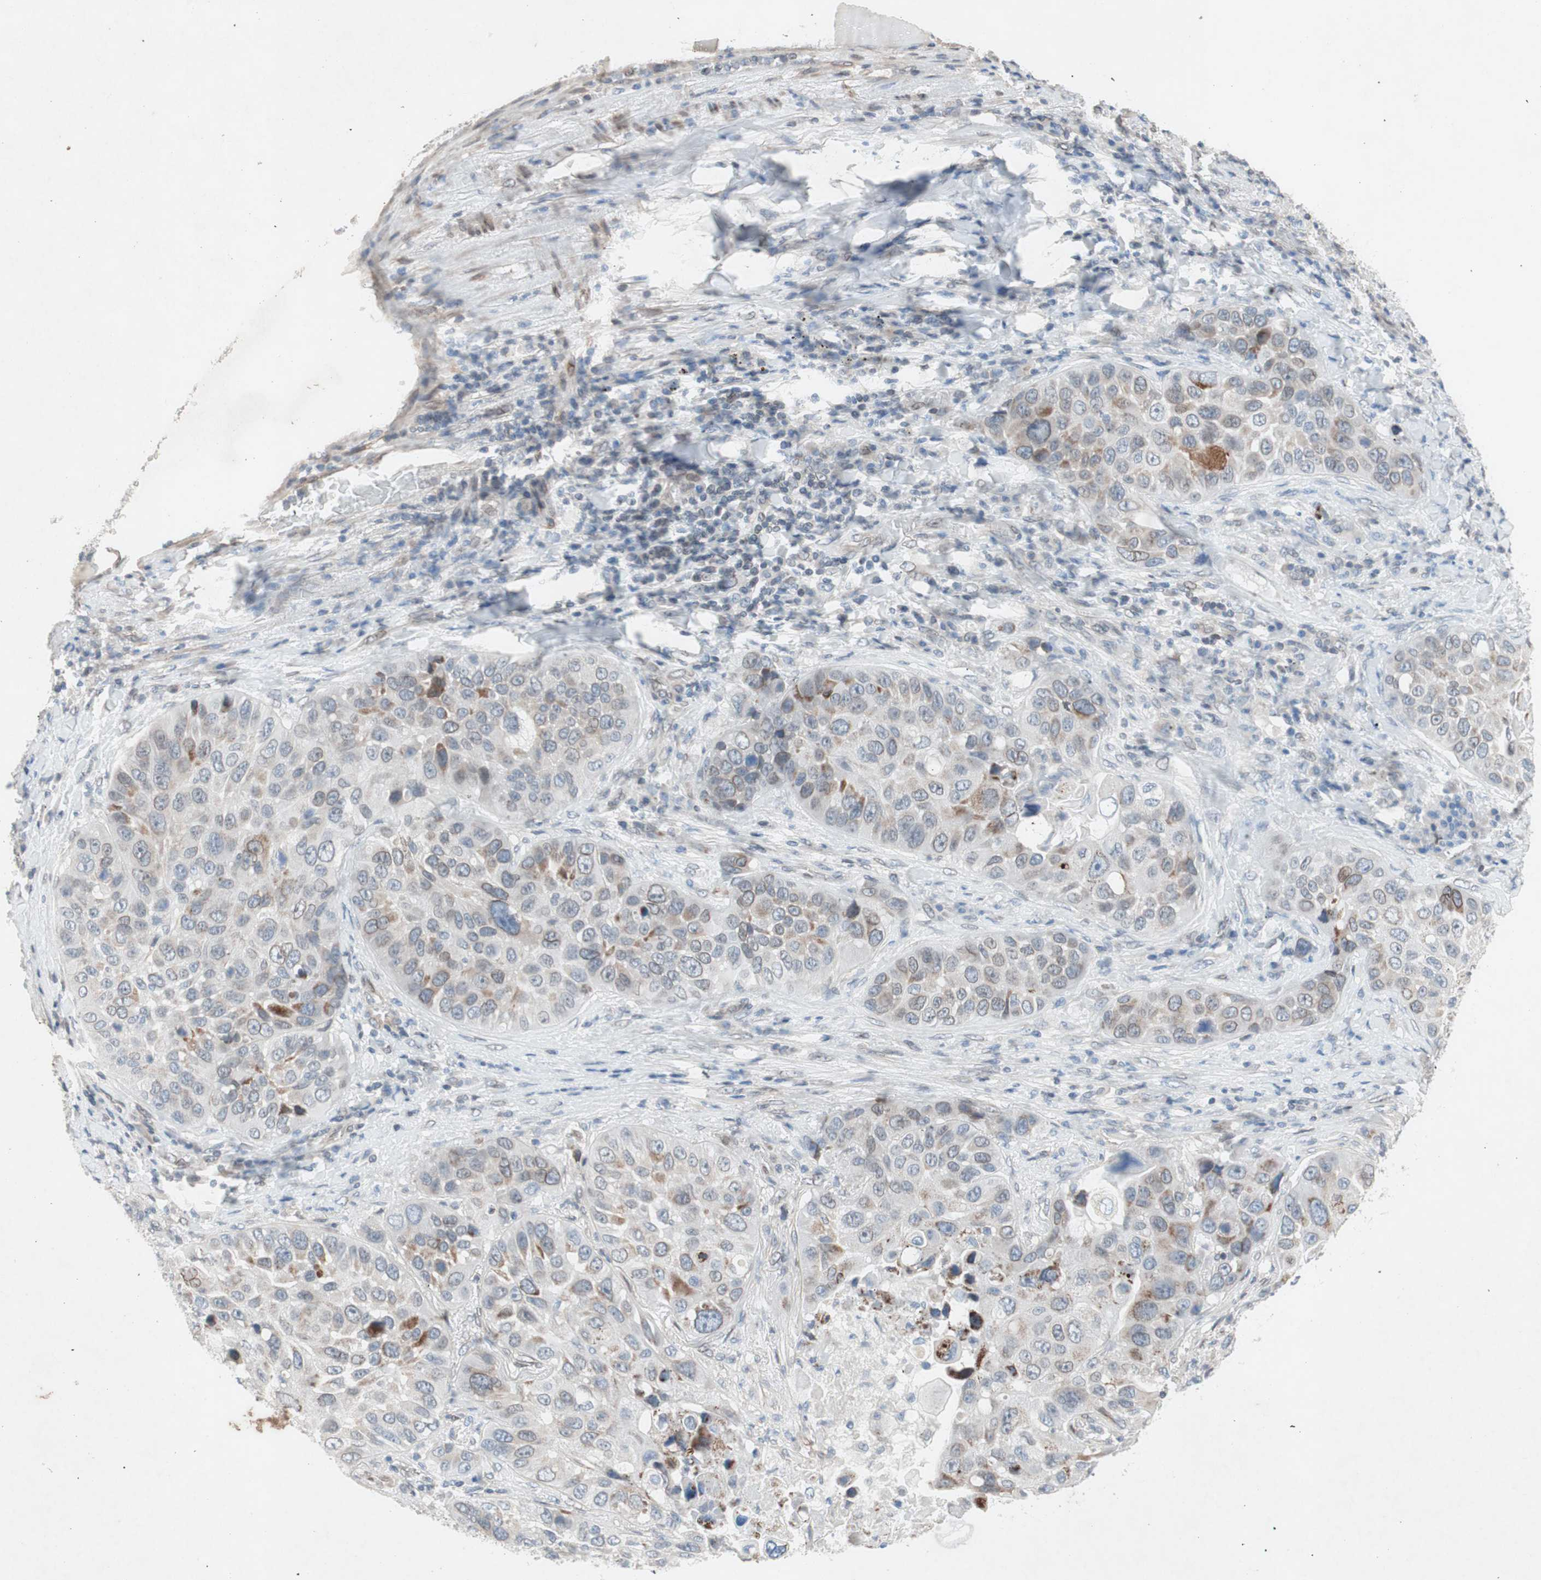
{"staining": {"intensity": "negative", "quantity": "none", "location": "none"}, "tissue": "lung cancer", "cell_type": "Tumor cells", "image_type": "cancer", "snomed": [{"axis": "morphology", "description": "Squamous cell carcinoma, NOS"}, {"axis": "topography", "description": "Lung"}], "caption": "DAB immunohistochemical staining of lung cancer demonstrates no significant positivity in tumor cells.", "gene": "ARNT2", "patient": {"sex": "male", "age": 57}}